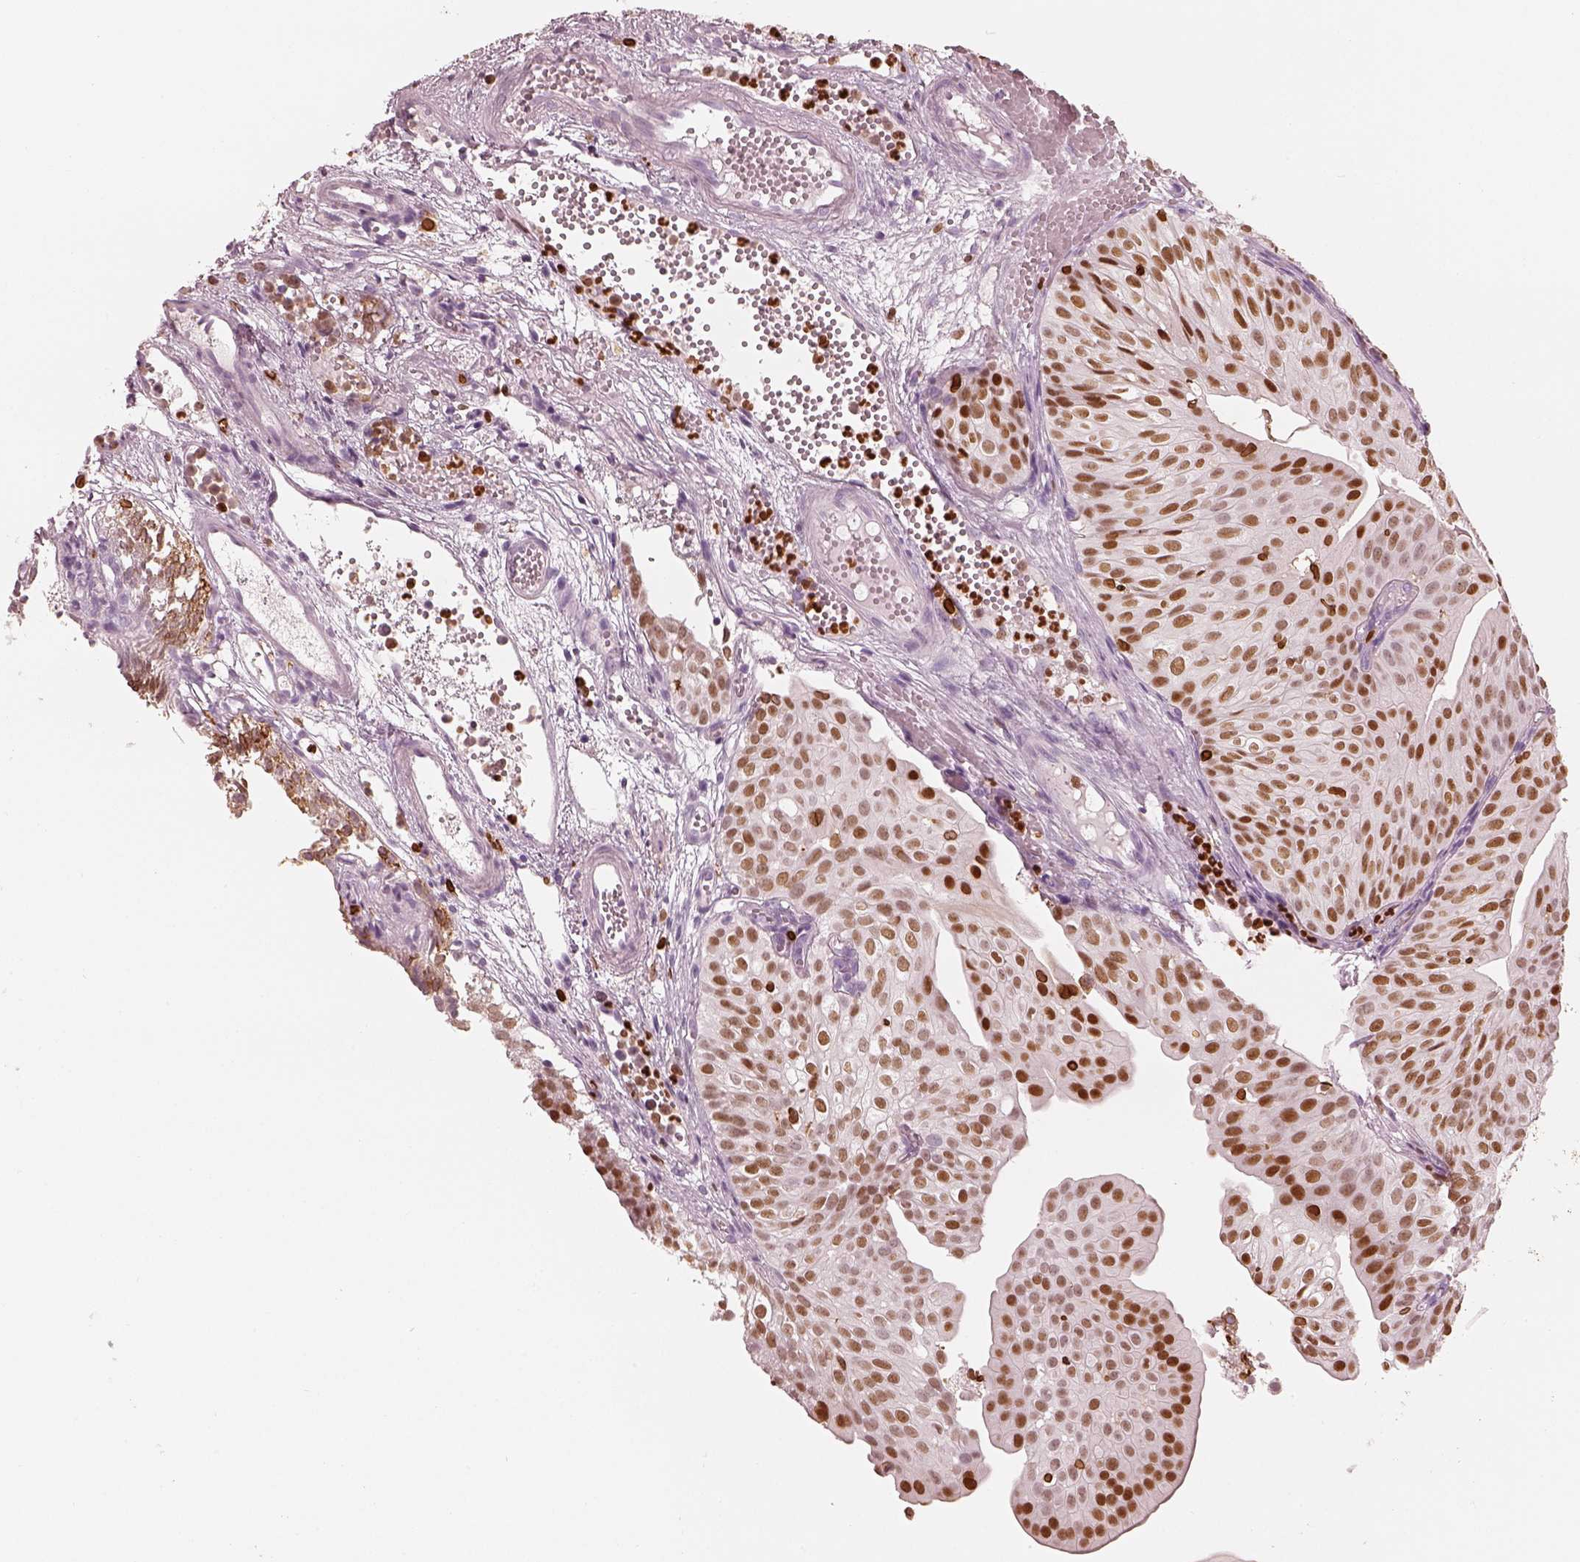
{"staining": {"intensity": "moderate", "quantity": "25%-75%", "location": "nuclear"}, "tissue": "urothelial cancer", "cell_type": "Tumor cells", "image_type": "cancer", "snomed": [{"axis": "morphology", "description": "Urothelial carcinoma, Low grade"}, {"axis": "topography", "description": "Urinary bladder"}], "caption": "Urothelial carcinoma (low-grade) was stained to show a protein in brown. There is medium levels of moderate nuclear expression in about 25%-75% of tumor cells.", "gene": "ALOX5", "patient": {"sex": "male", "age": 72}}